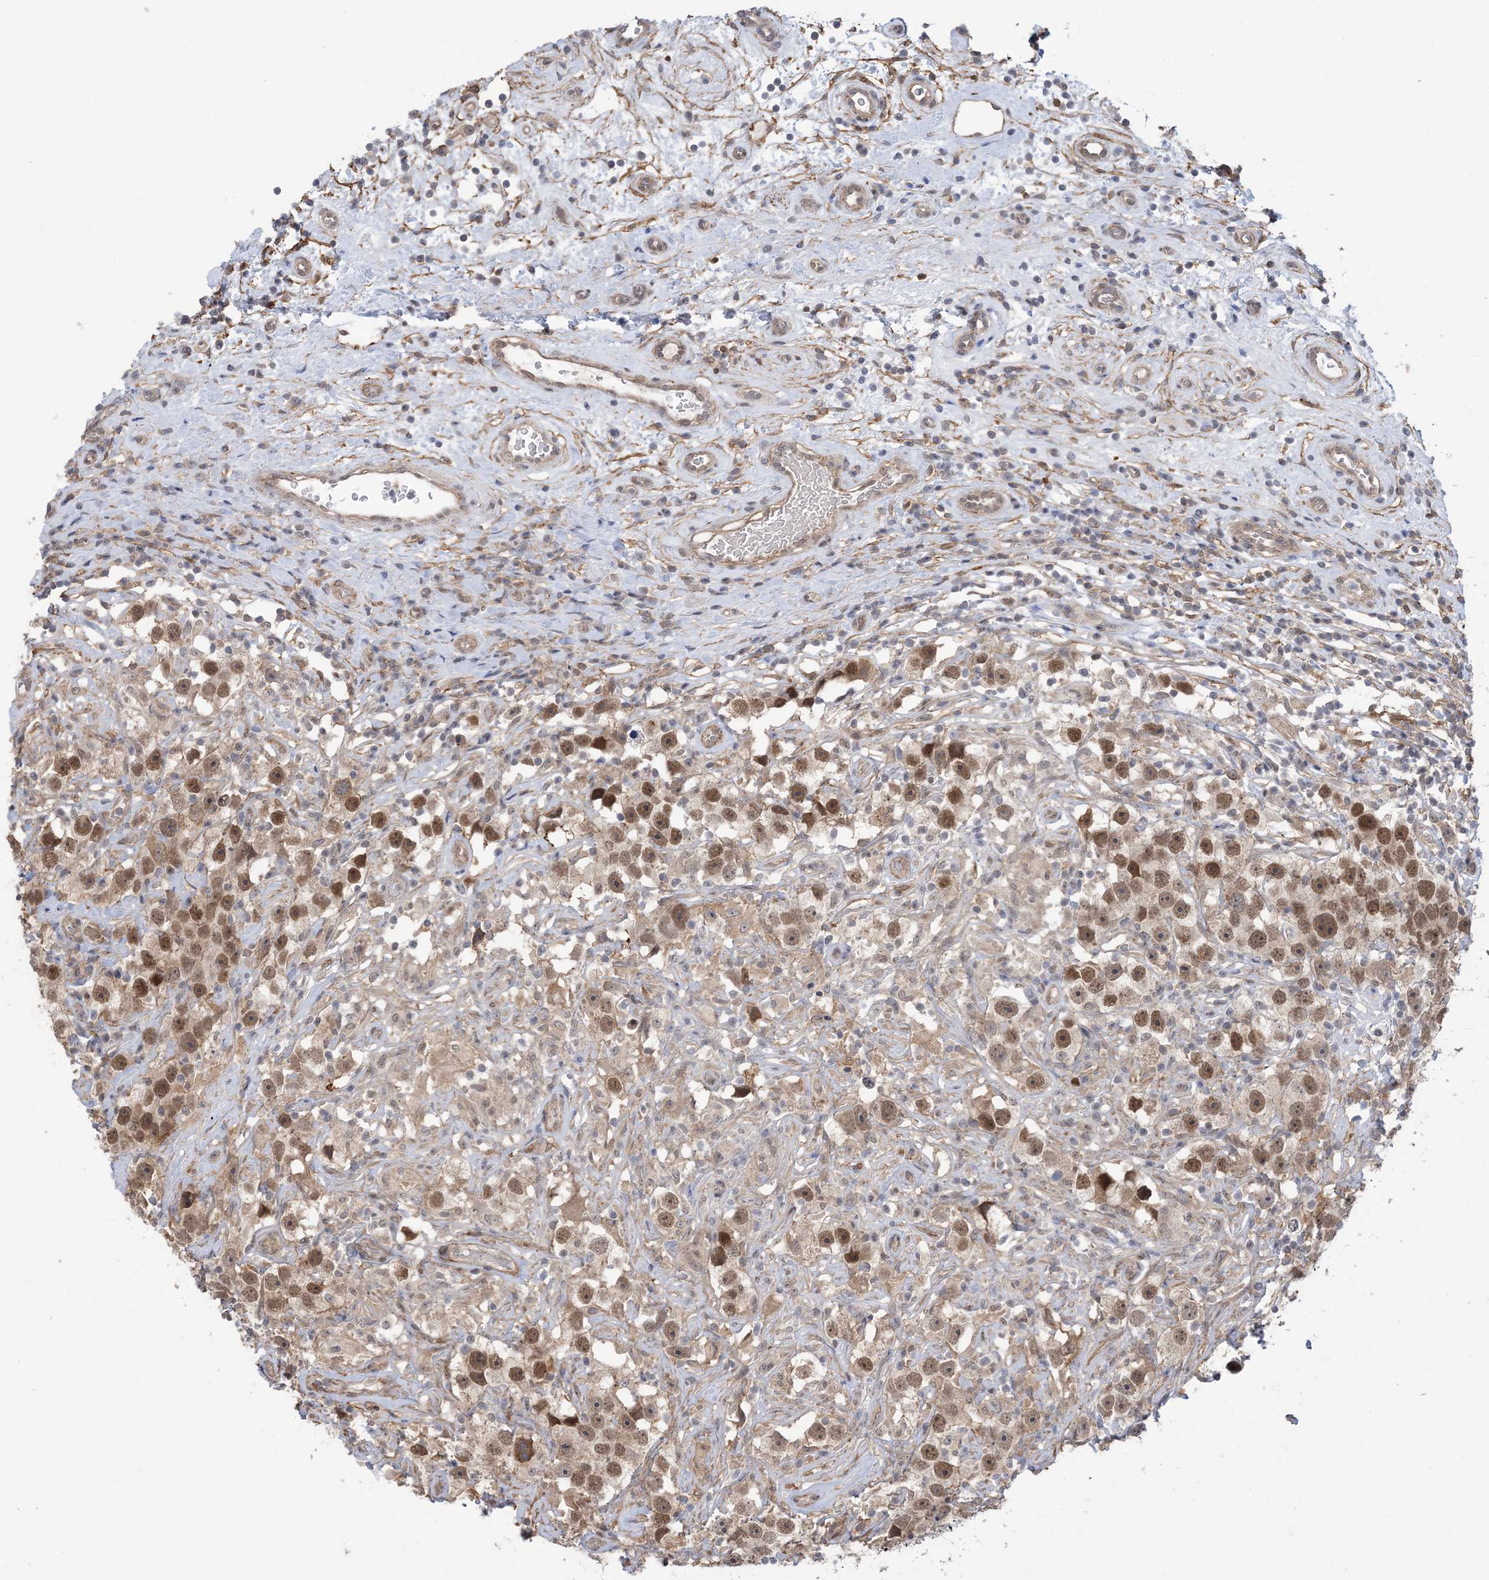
{"staining": {"intensity": "moderate", "quantity": ">75%", "location": "cytoplasmic/membranous,nuclear"}, "tissue": "testis cancer", "cell_type": "Tumor cells", "image_type": "cancer", "snomed": [{"axis": "morphology", "description": "Seminoma, NOS"}, {"axis": "topography", "description": "Testis"}], "caption": "Immunohistochemistry (DAB) staining of human testis cancer demonstrates moderate cytoplasmic/membranous and nuclear protein expression in approximately >75% of tumor cells.", "gene": "ZNF8", "patient": {"sex": "male", "age": 49}}